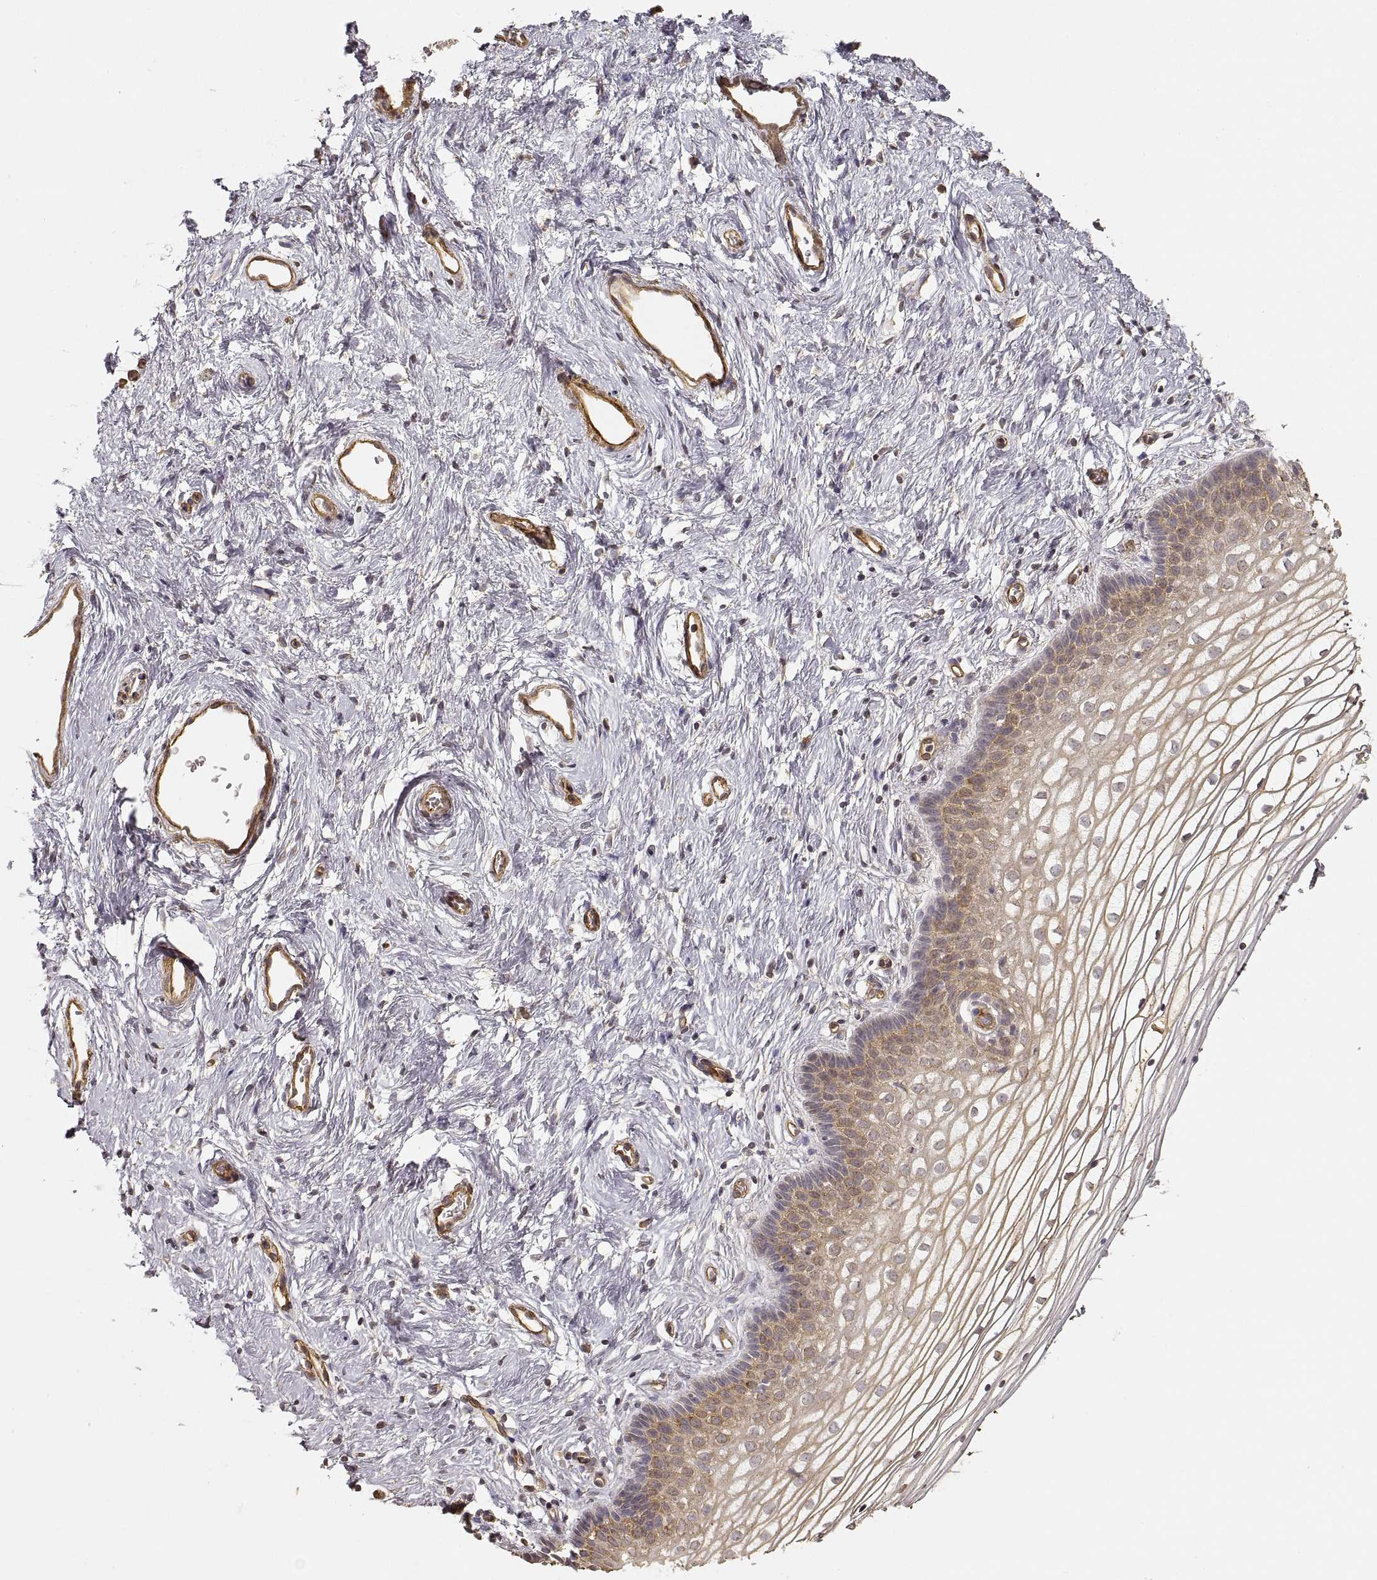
{"staining": {"intensity": "weak", "quantity": ">75%", "location": "cytoplasmic/membranous"}, "tissue": "vagina", "cell_type": "Squamous epithelial cells", "image_type": "normal", "snomed": [{"axis": "morphology", "description": "Normal tissue, NOS"}, {"axis": "topography", "description": "Vagina"}], "caption": "Protein analysis of benign vagina shows weak cytoplasmic/membranous staining in about >75% of squamous epithelial cells. (Brightfield microscopy of DAB IHC at high magnification).", "gene": "LAMA4", "patient": {"sex": "female", "age": 36}}